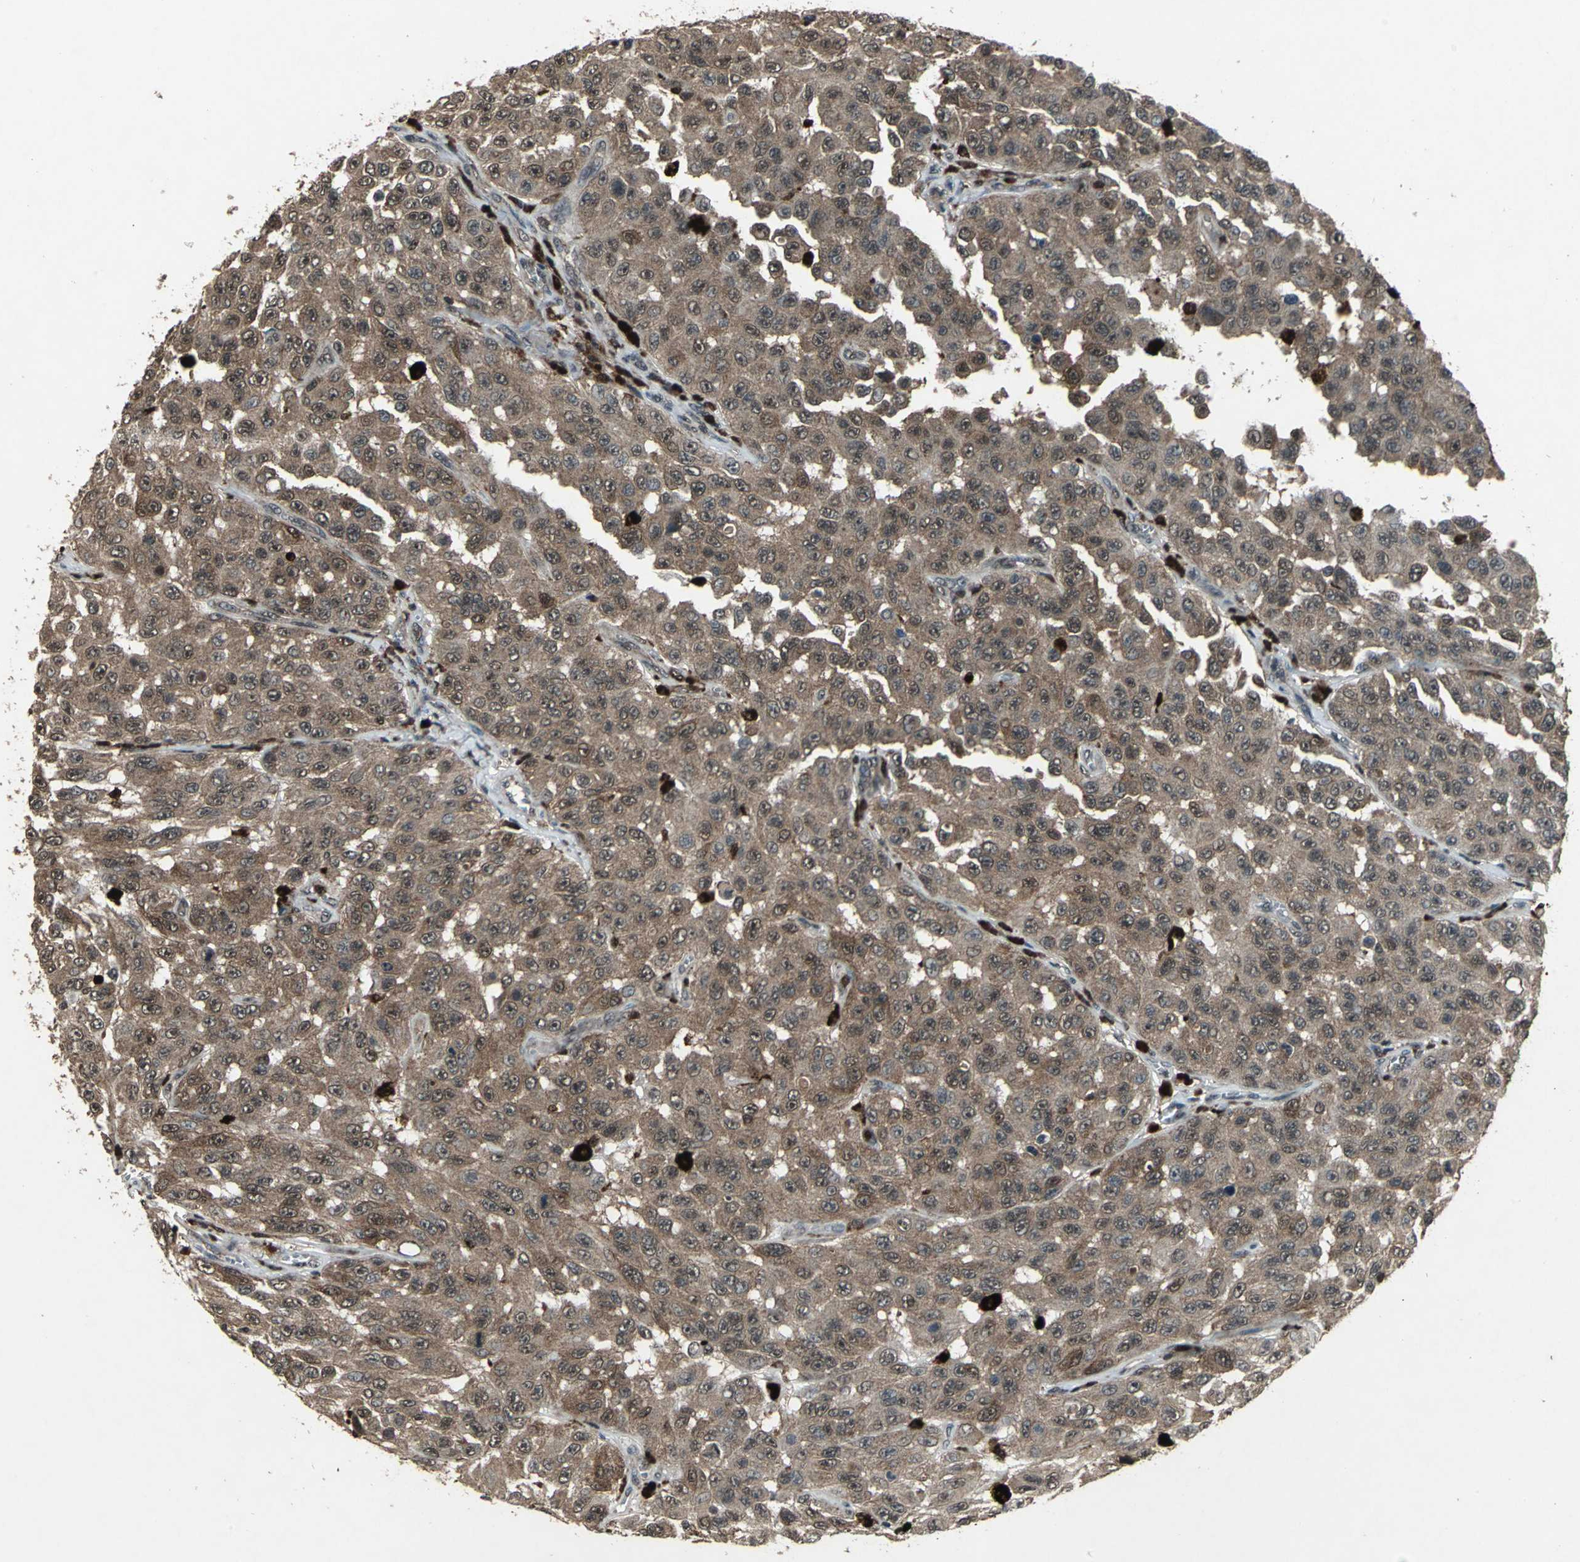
{"staining": {"intensity": "moderate", "quantity": ">75%", "location": "cytoplasmic/membranous"}, "tissue": "melanoma", "cell_type": "Tumor cells", "image_type": "cancer", "snomed": [{"axis": "morphology", "description": "Malignant melanoma, NOS"}, {"axis": "topography", "description": "Skin"}], "caption": "Human melanoma stained with a protein marker reveals moderate staining in tumor cells.", "gene": "PYCARD", "patient": {"sex": "male", "age": 30}}